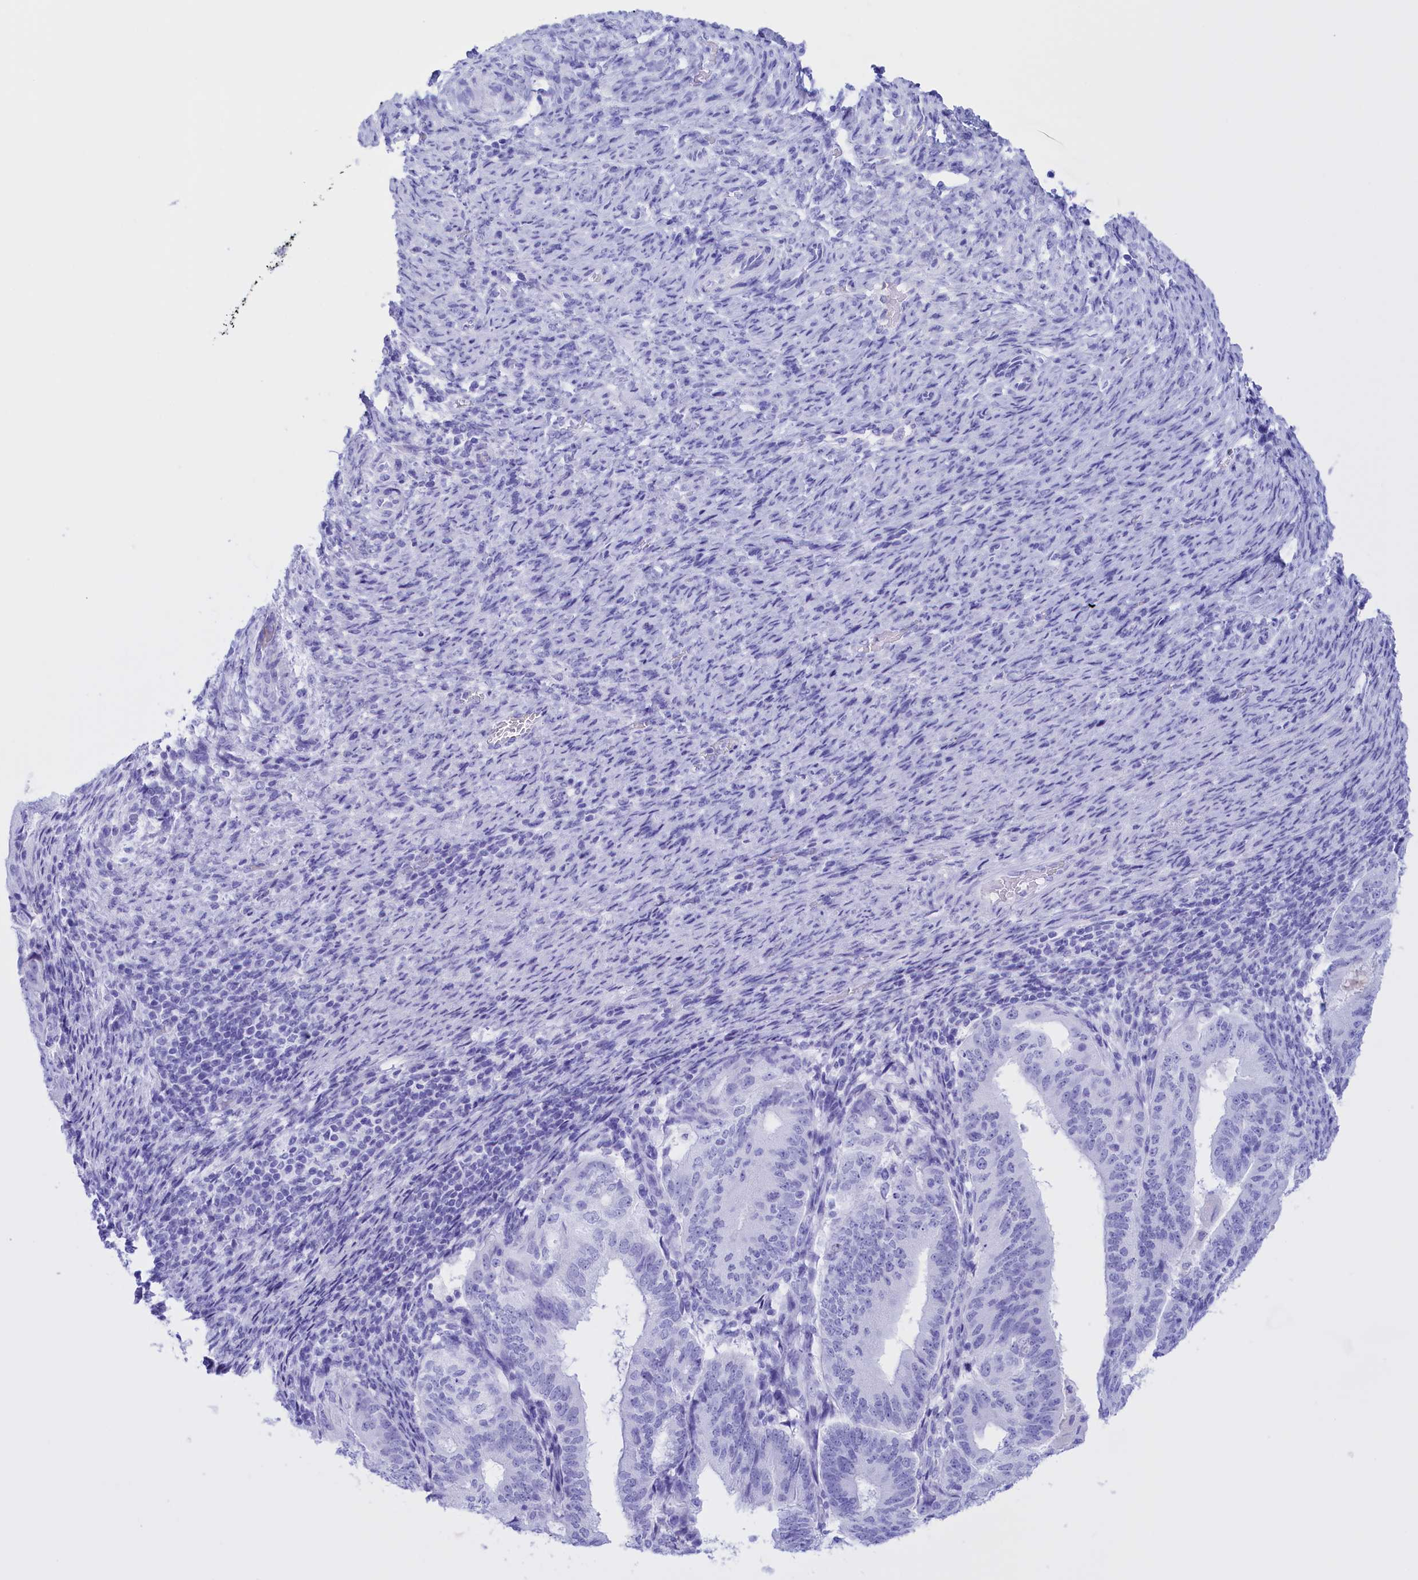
{"staining": {"intensity": "negative", "quantity": "none", "location": "none"}, "tissue": "endometrial cancer", "cell_type": "Tumor cells", "image_type": "cancer", "snomed": [{"axis": "morphology", "description": "Adenocarcinoma, NOS"}, {"axis": "topography", "description": "Endometrium"}], "caption": "High power microscopy histopathology image of an immunohistochemistry (IHC) histopathology image of adenocarcinoma (endometrial), revealing no significant staining in tumor cells.", "gene": "BRI3", "patient": {"sex": "female", "age": 70}}